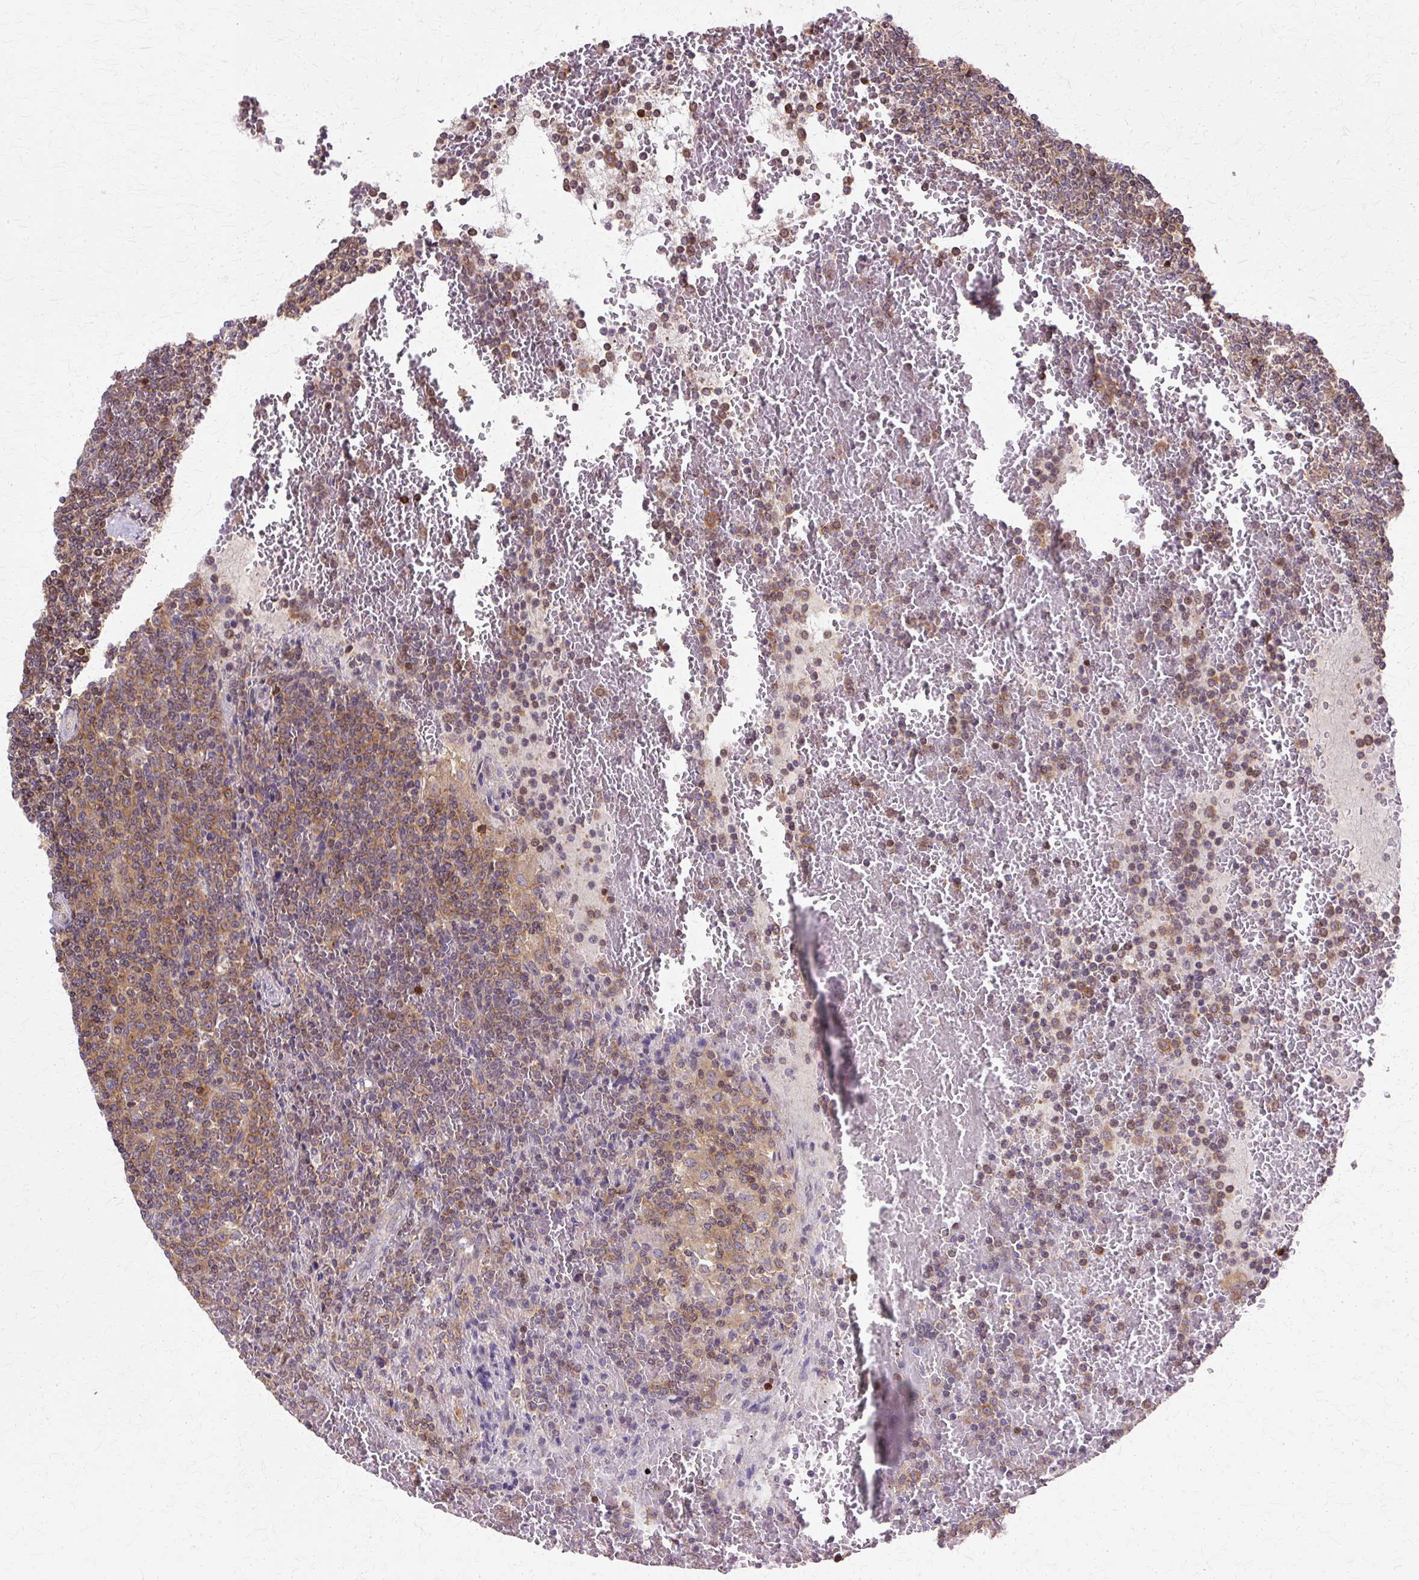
{"staining": {"intensity": "moderate", "quantity": "25%-75%", "location": "cytoplasmic/membranous,nuclear"}, "tissue": "lymphoma", "cell_type": "Tumor cells", "image_type": "cancer", "snomed": [{"axis": "morphology", "description": "Malignant lymphoma, non-Hodgkin's type, Low grade"}, {"axis": "topography", "description": "Spleen"}], "caption": "A brown stain highlights moderate cytoplasmic/membranous and nuclear staining of a protein in human lymphoma tumor cells. (DAB IHC with brightfield microscopy, high magnification).", "gene": "COPB1", "patient": {"sex": "female", "age": 19}}